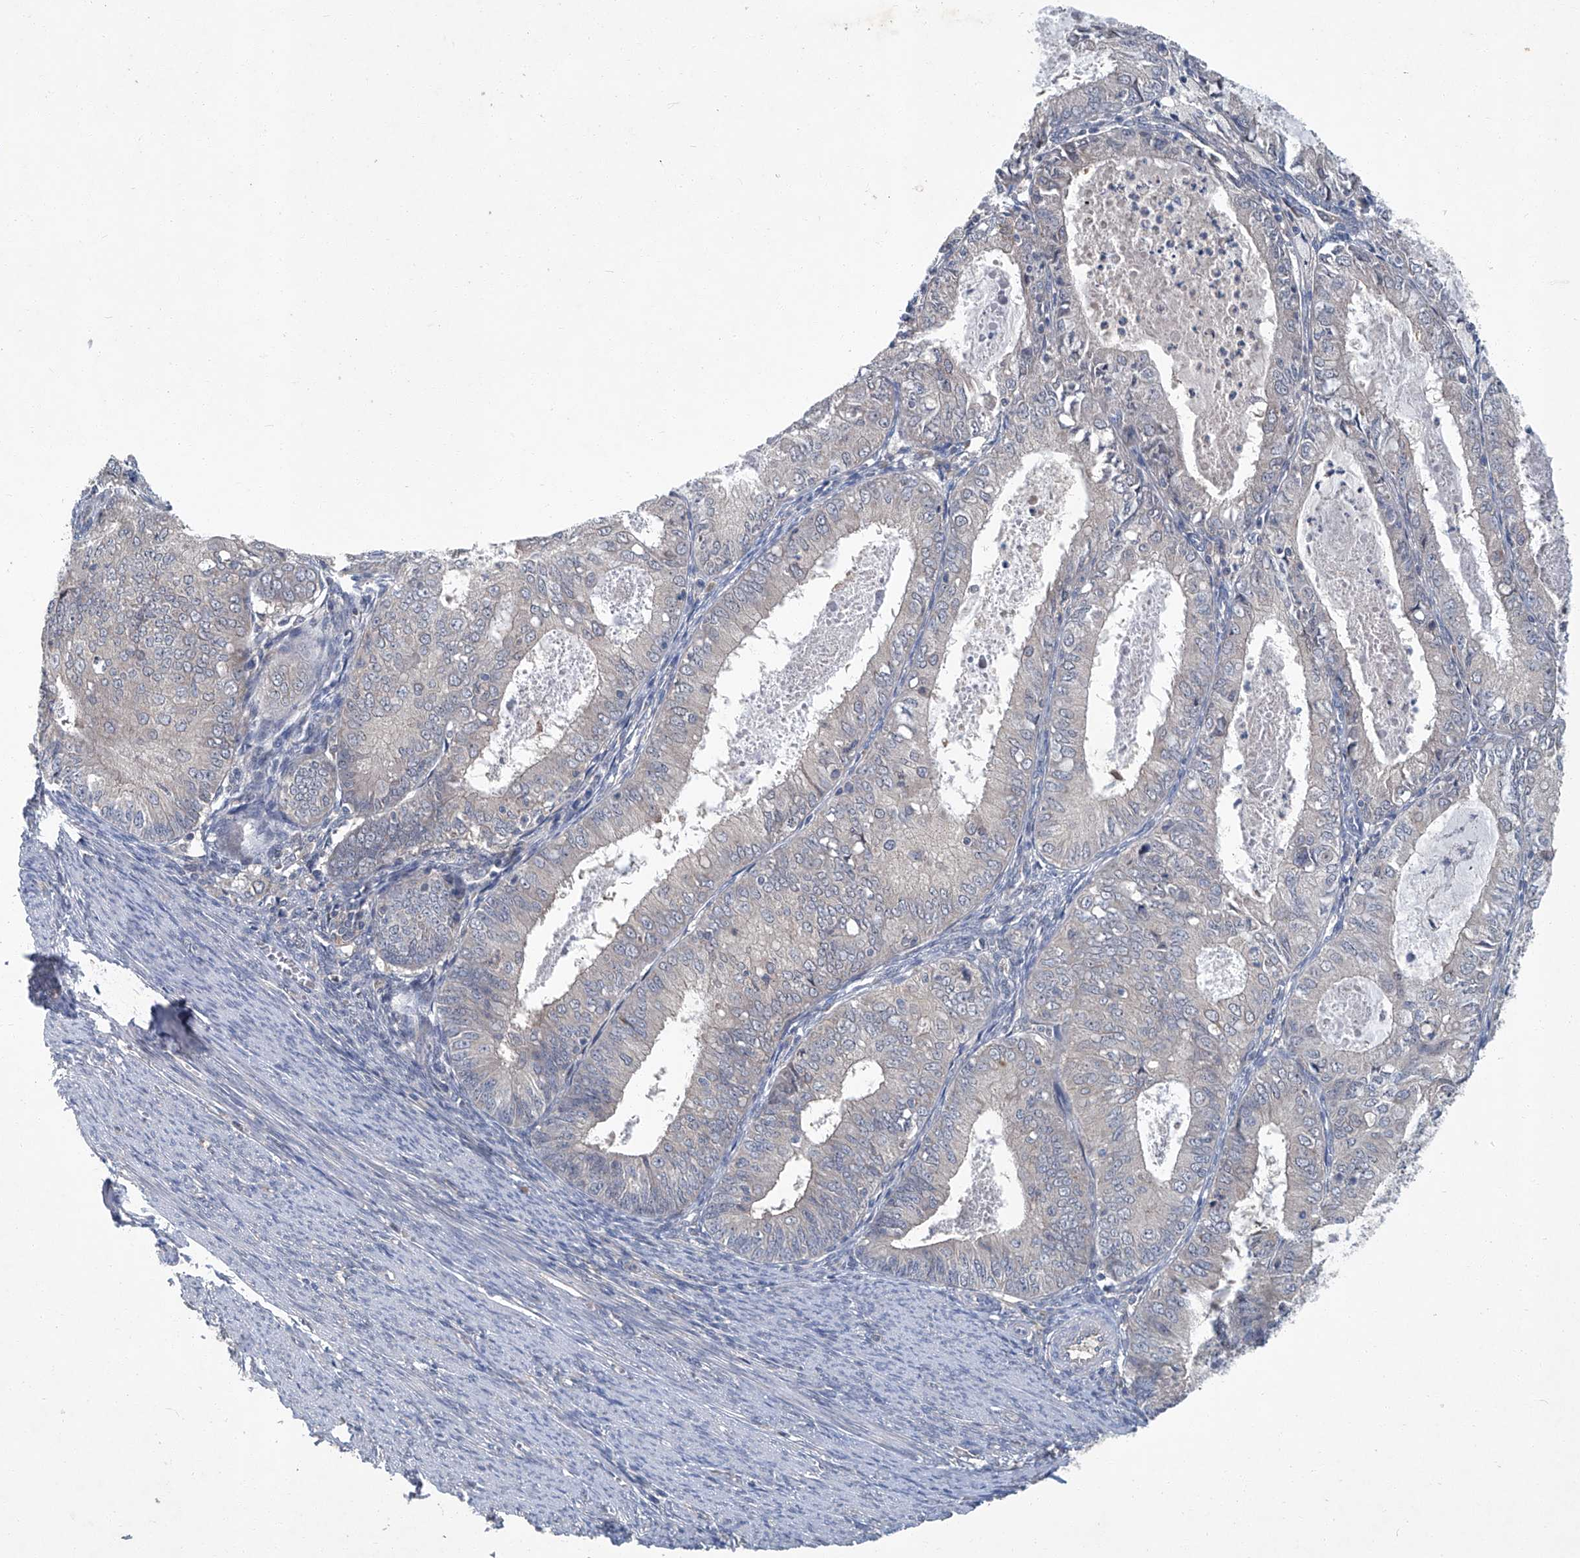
{"staining": {"intensity": "negative", "quantity": "none", "location": "none"}, "tissue": "endometrial cancer", "cell_type": "Tumor cells", "image_type": "cancer", "snomed": [{"axis": "morphology", "description": "Adenocarcinoma, NOS"}, {"axis": "topography", "description": "Endometrium"}], "caption": "The micrograph exhibits no staining of tumor cells in endometrial adenocarcinoma. Brightfield microscopy of immunohistochemistry stained with DAB (brown) and hematoxylin (blue), captured at high magnification.", "gene": "ANKRD34A", "patient": {"sex": "female", "age": 57}}